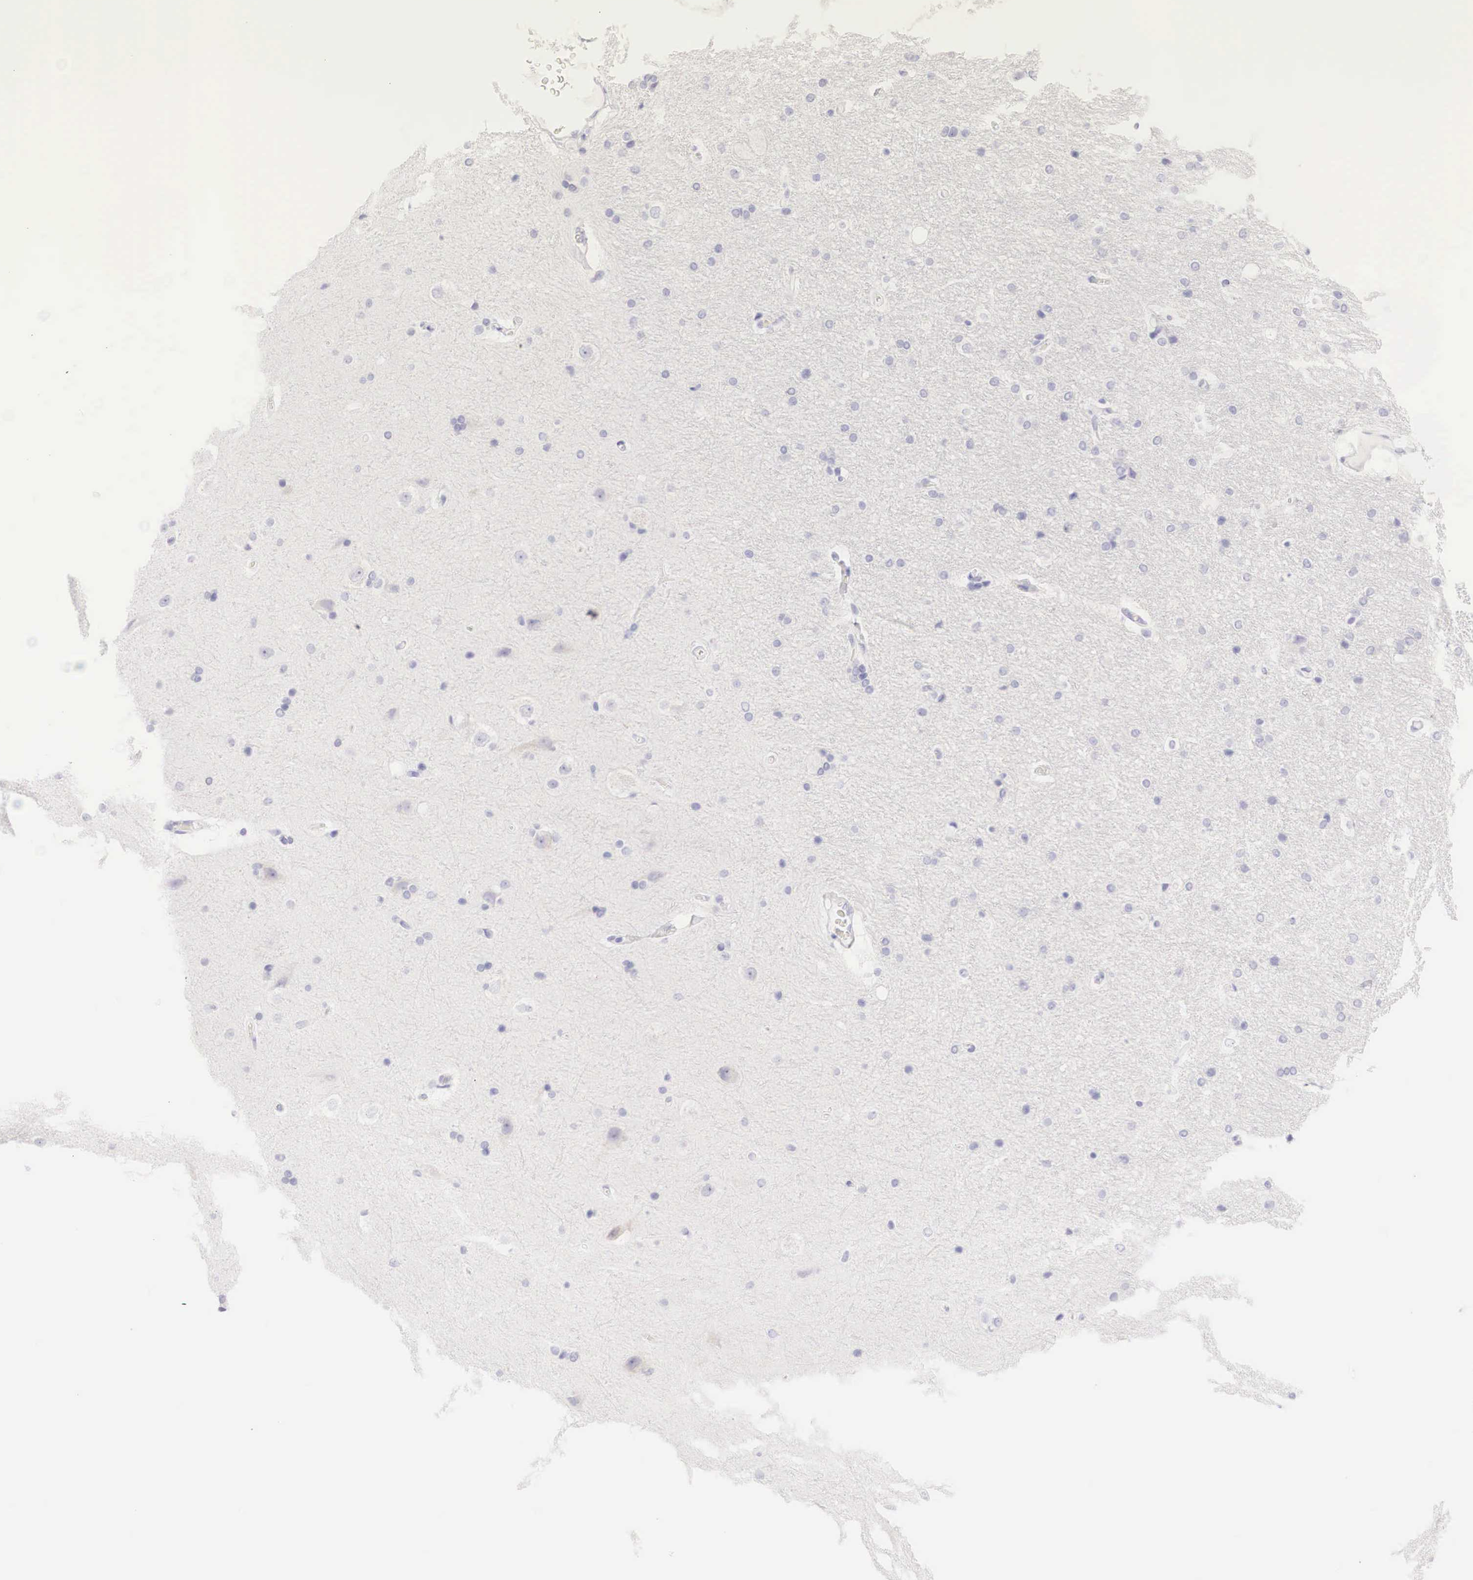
{"staining": {"intensity": "negative", "quantity": "none", "location": "none"}, "tissue": "hippocampus", "cell_type": "Glial cells", "image_type": "normal", "snomed": [{"axis": "morphology", "description": "Normal tissue, NOS"}, {"axis": "topography", "description": "Hippocampus"}], "caption": "IHC image of normal hippocampus: hippocampus stained with DAB shows no significant protein staining in glial cells. The staining was performed using DAB (3,3'-diaminobenzidine) to visualize the protein expression in brown, while the nuclei were stained in blue with hematoxylin (Magnification: 20x).", "gene": "TYR", "patient": {"sex": "female", "age": 19}}